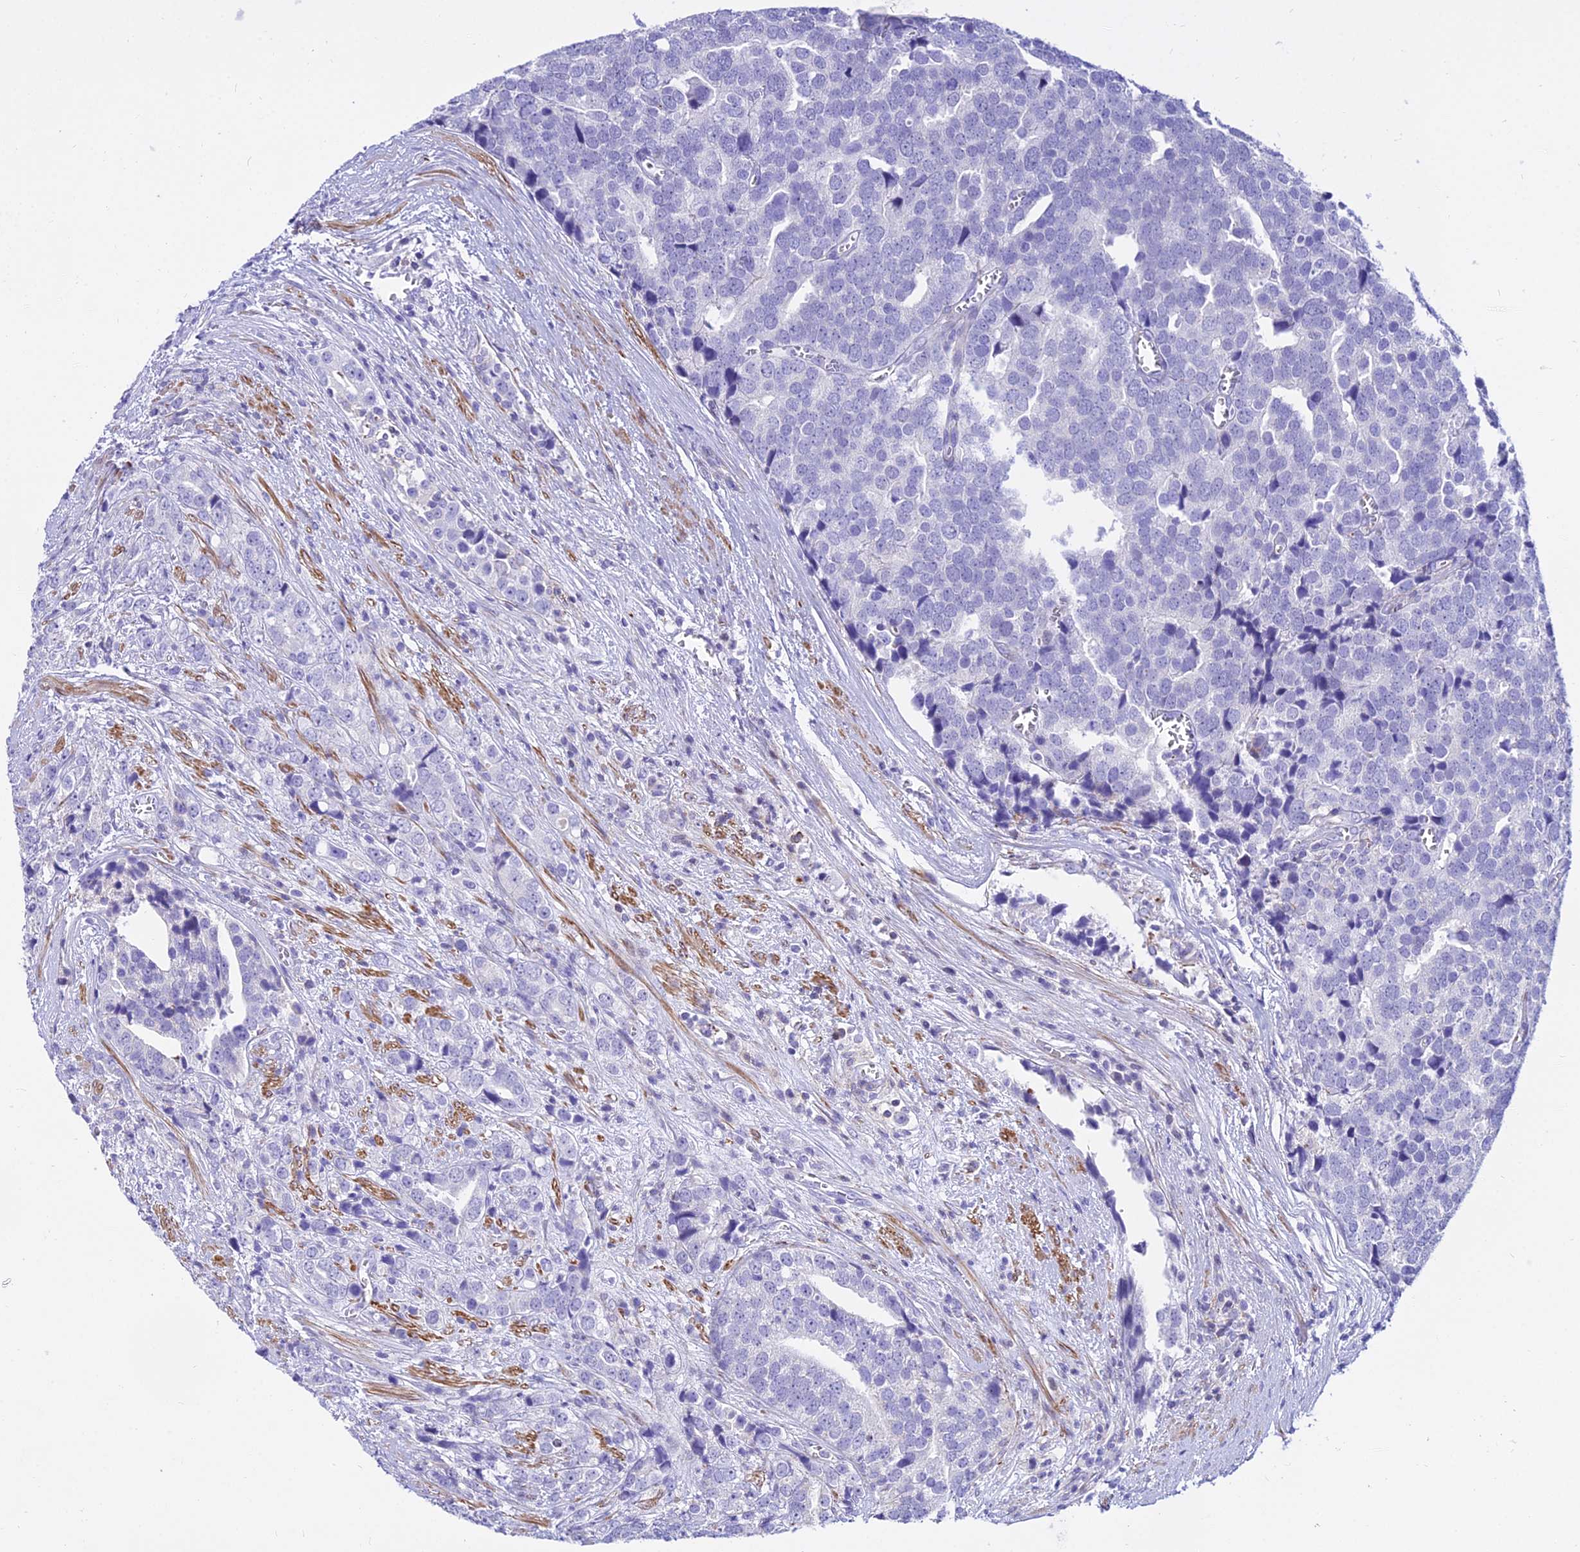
{"staining": {"intensity": "negative", "quantity": "none", "location": "none"}, "tissue": "prostate cancer", "cell_type": "Tumor cells", "image_type": "cancer", "snomed": [{"axis": "morphology", "description": "Adenocarcinoma, High grade"}, {"axis": "topography", "description": "Prostate"}], "caption": "Protein analysis of prostate cancer (adenocarcinoma (high-grade)) reveals no significant staining in tumor cells. The staining was performed using DAB to visualize the protein expression in brown, while the nuclei were stained in blue with hematoxylin (Magnification: 20x).", "gene": "DLX1", "patient": {"sex": "male", "age": 71}}